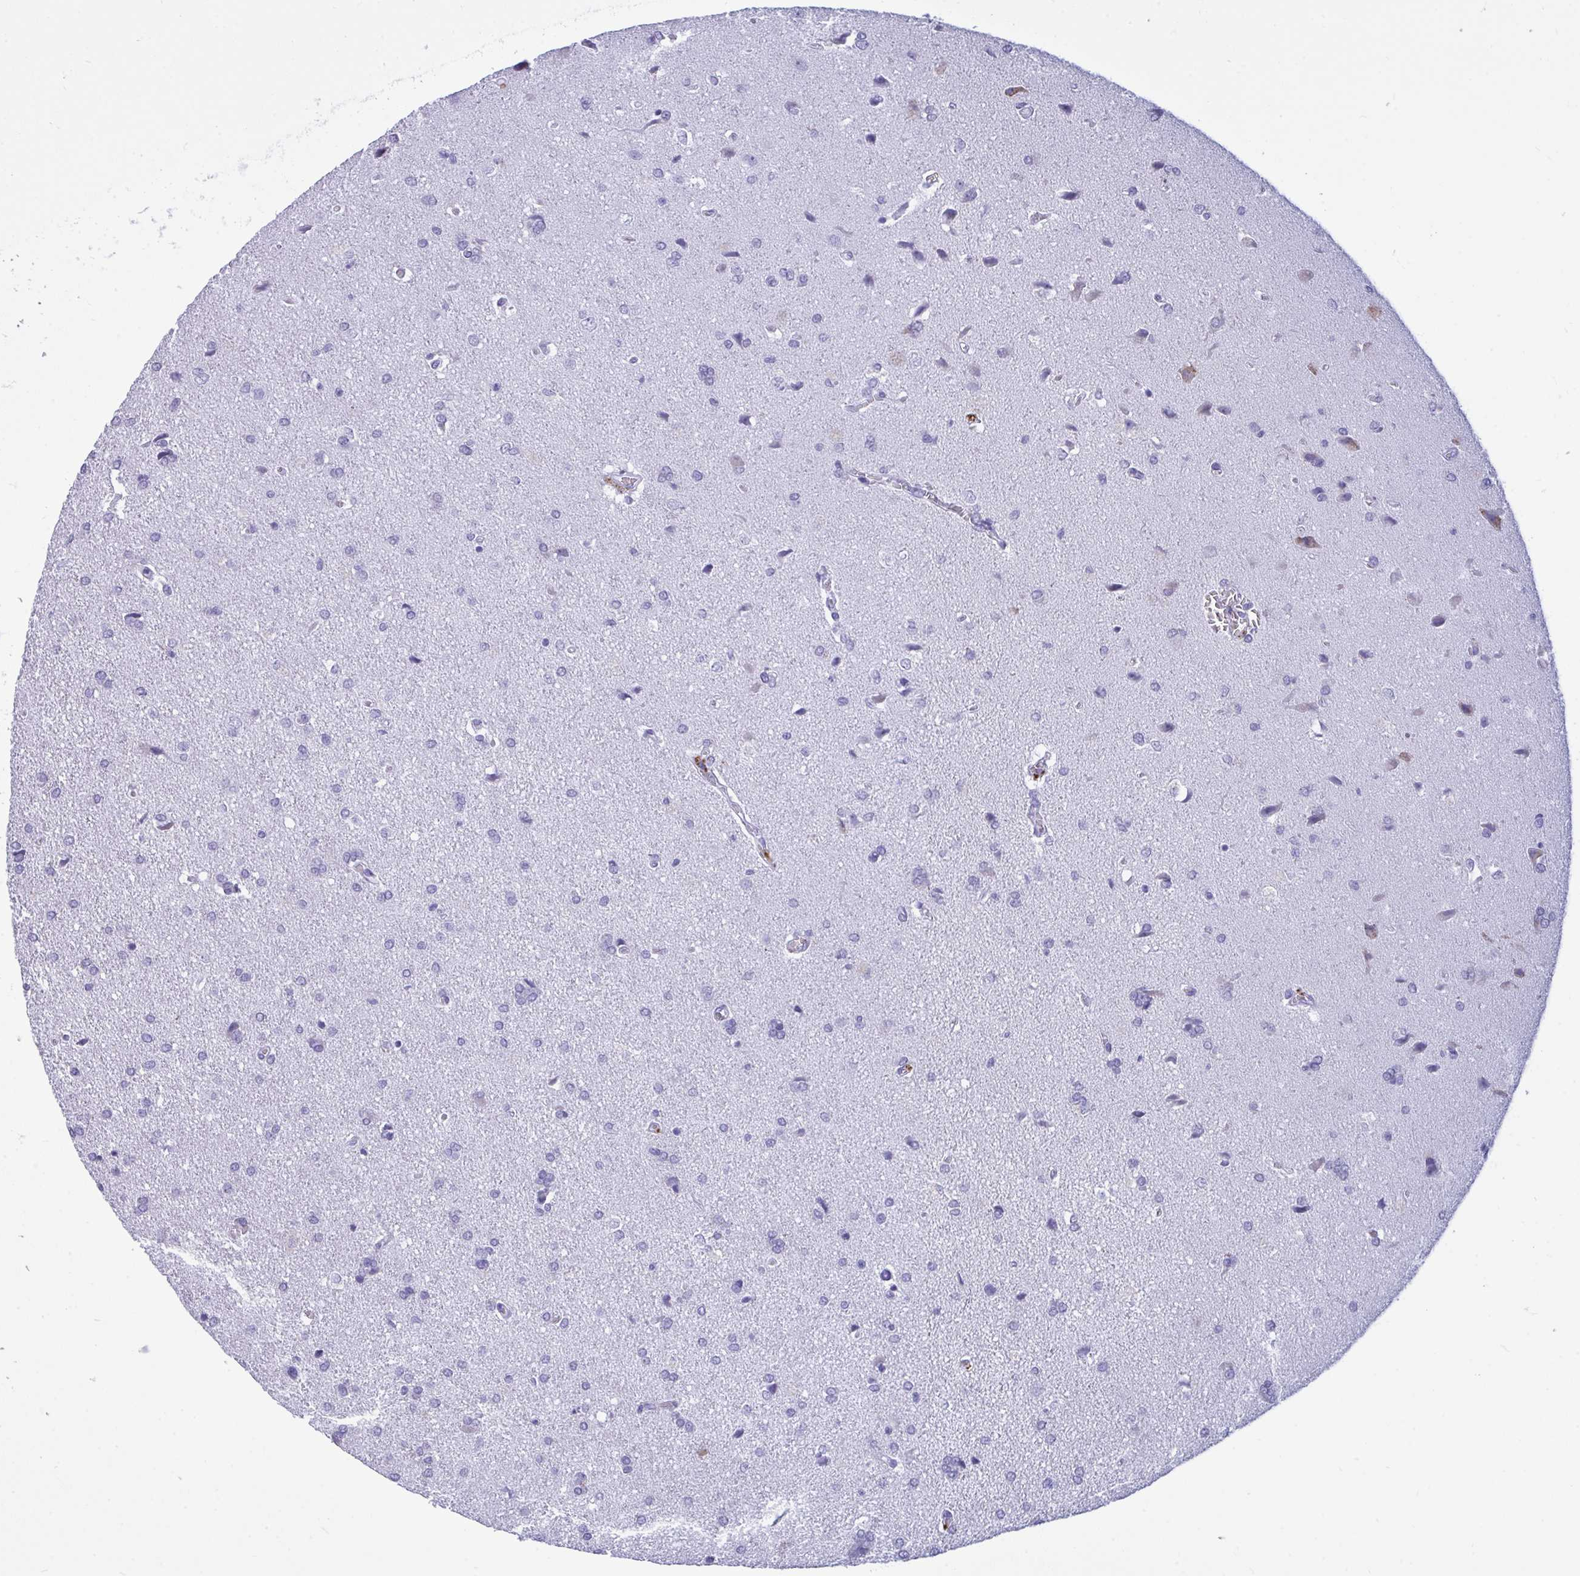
{"staining": {"intensity": "negative", "quantity": "none", "location": "none"}, "tissue": "glioma", "cell_type": "Tumor cells", "image_type": "cancer", "snomed": [{"axis": "morphology", "description": "Glioma, malignant, High grade"}, {"axis": "topography", "description": "Brain"}], "caption": "A histopathology image of human malignant high-grade glioma is negative for staining in tumor cells.", "gene": "CPVL", "patient": {"sex": "male", "age": 68}}